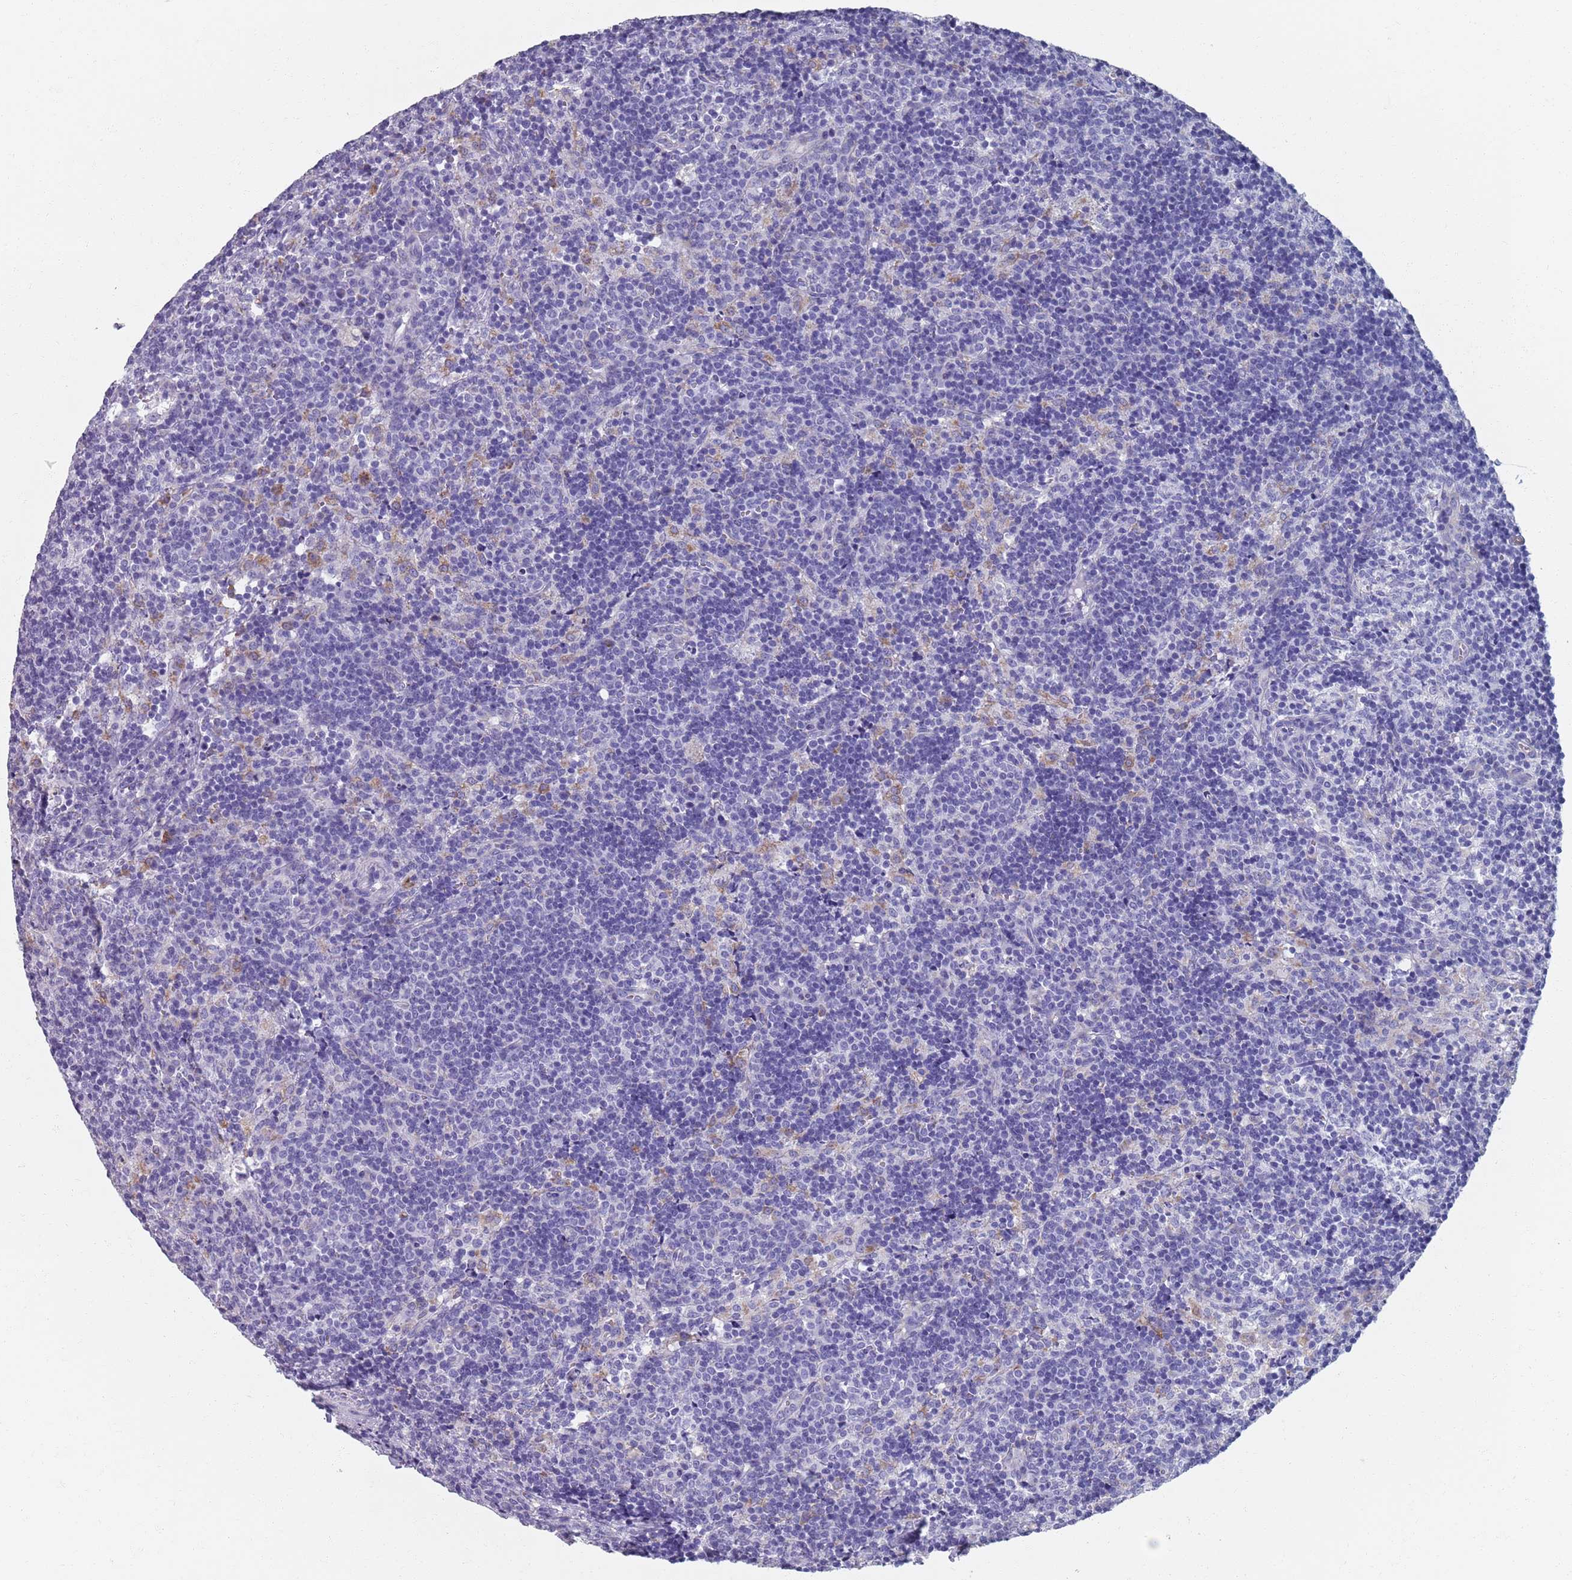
{"staining": {"intensity": "negative", "quantity": "none", "location": "none"}, "tissue": "lymph node", "cell_type": "Germinal center cells", "image_type": "normal", "snomed": [{"axis": "morphology", "description": "Normal tissue, NOS"}, {"axis": "topography", "description": "Lymph node"}], "caption": "Lymph node stained for a protein using immunohistochemistry reveals no staining germinal center cells.", "gene": "PLOD1", "patient": {"sex": "female", "age": 30}}